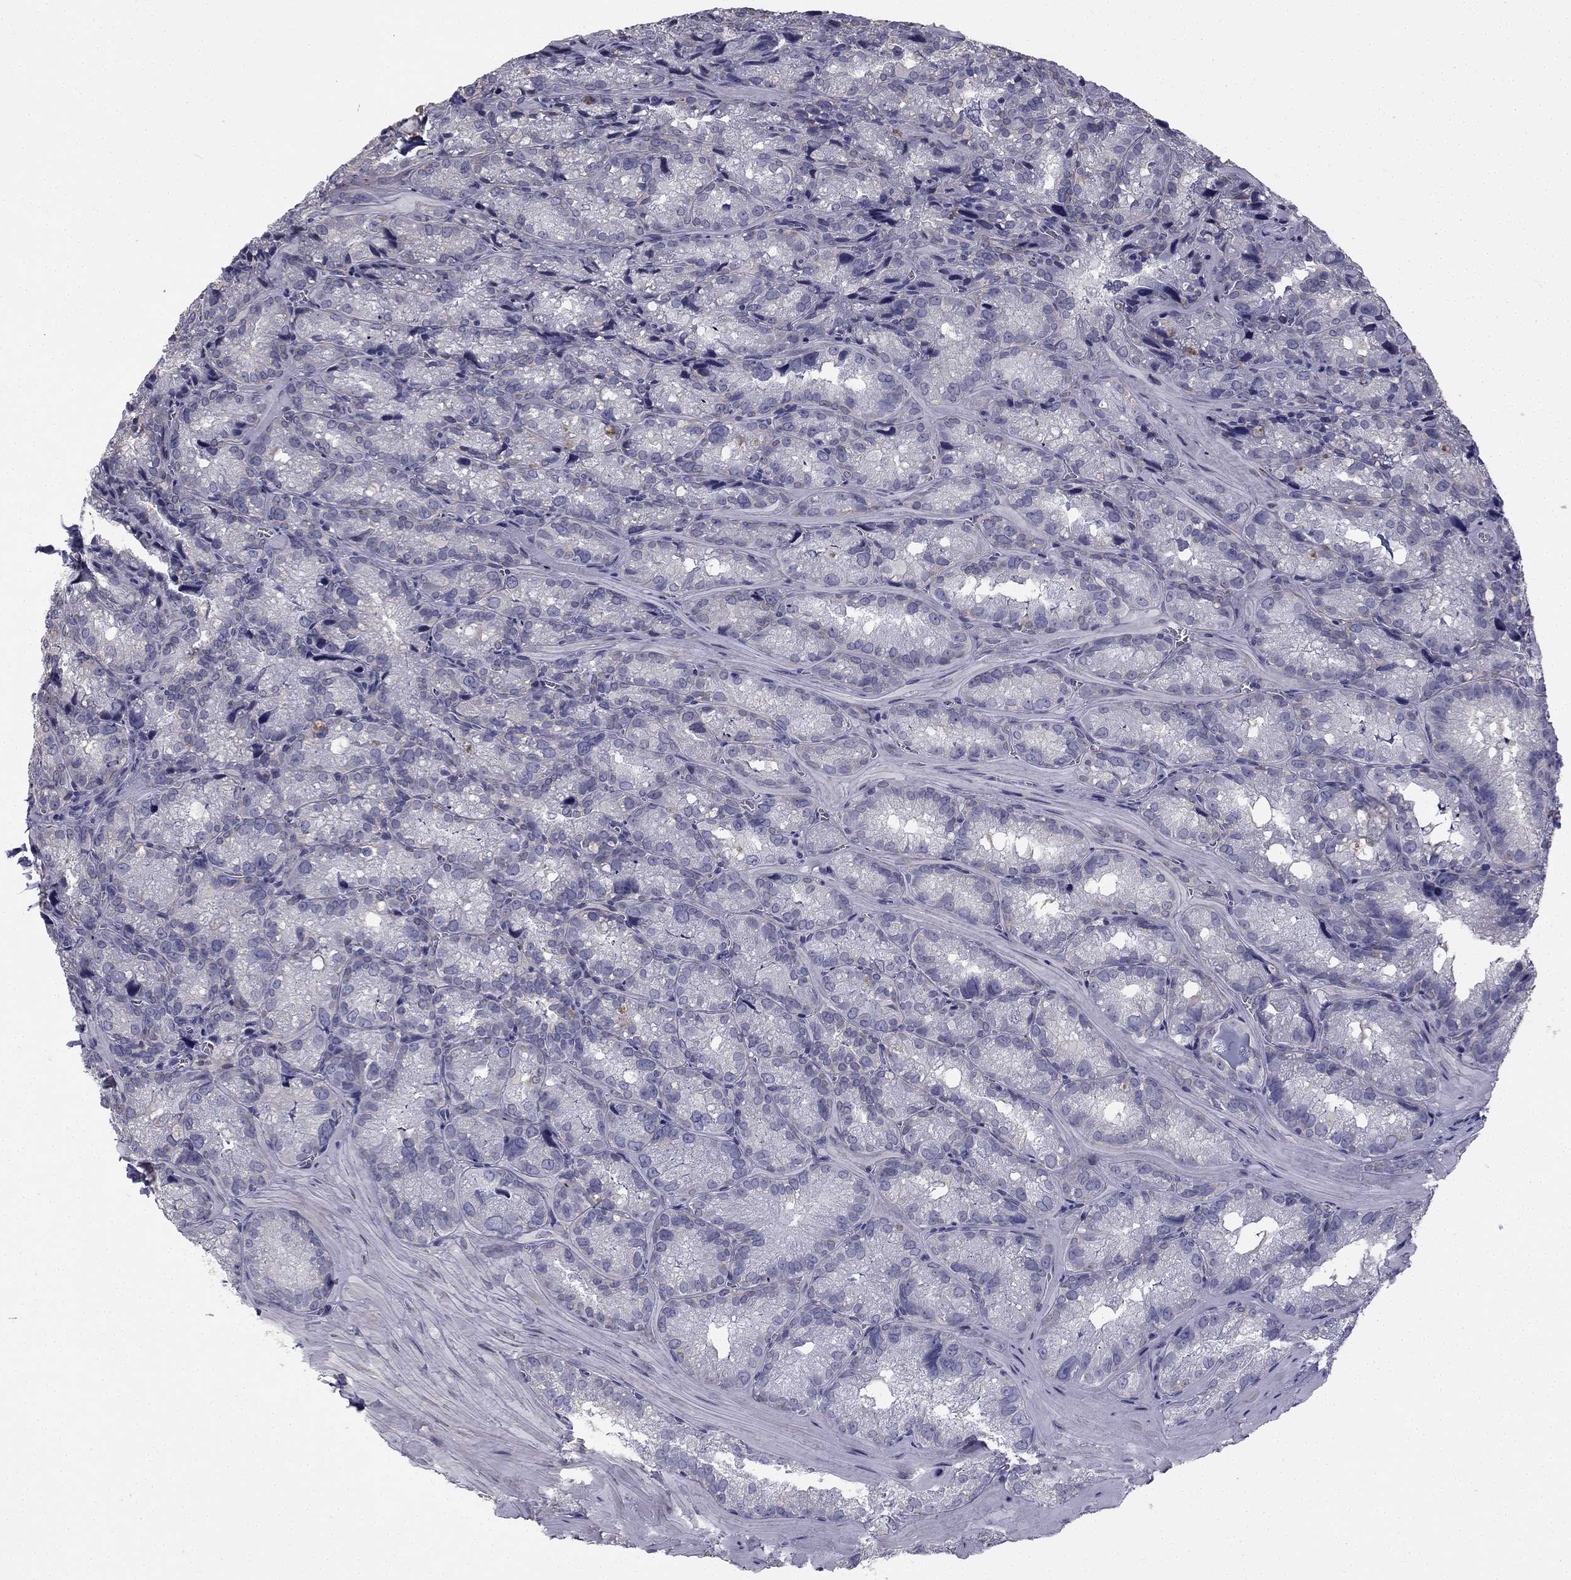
{"staining": {"intensity": "negative", "quantity": "none", "location": "none"}, "tissue": "seminal vesicle", "cell_type": "Glandular cells", "image_type": "normal", "snomed": [{"axis": "morphology", "description": "Normal tissue, NOS"}, {"axis": "topography", "description": "Seminal veicle"}], "caption": "Immunohistochemistry histopathology image of benign human seminal vesicle stained for a protein (brown), which exhibits no expression in glandular cells.", "gene": "CCDC40", "patient": {"sex": "male", "age": 57}}